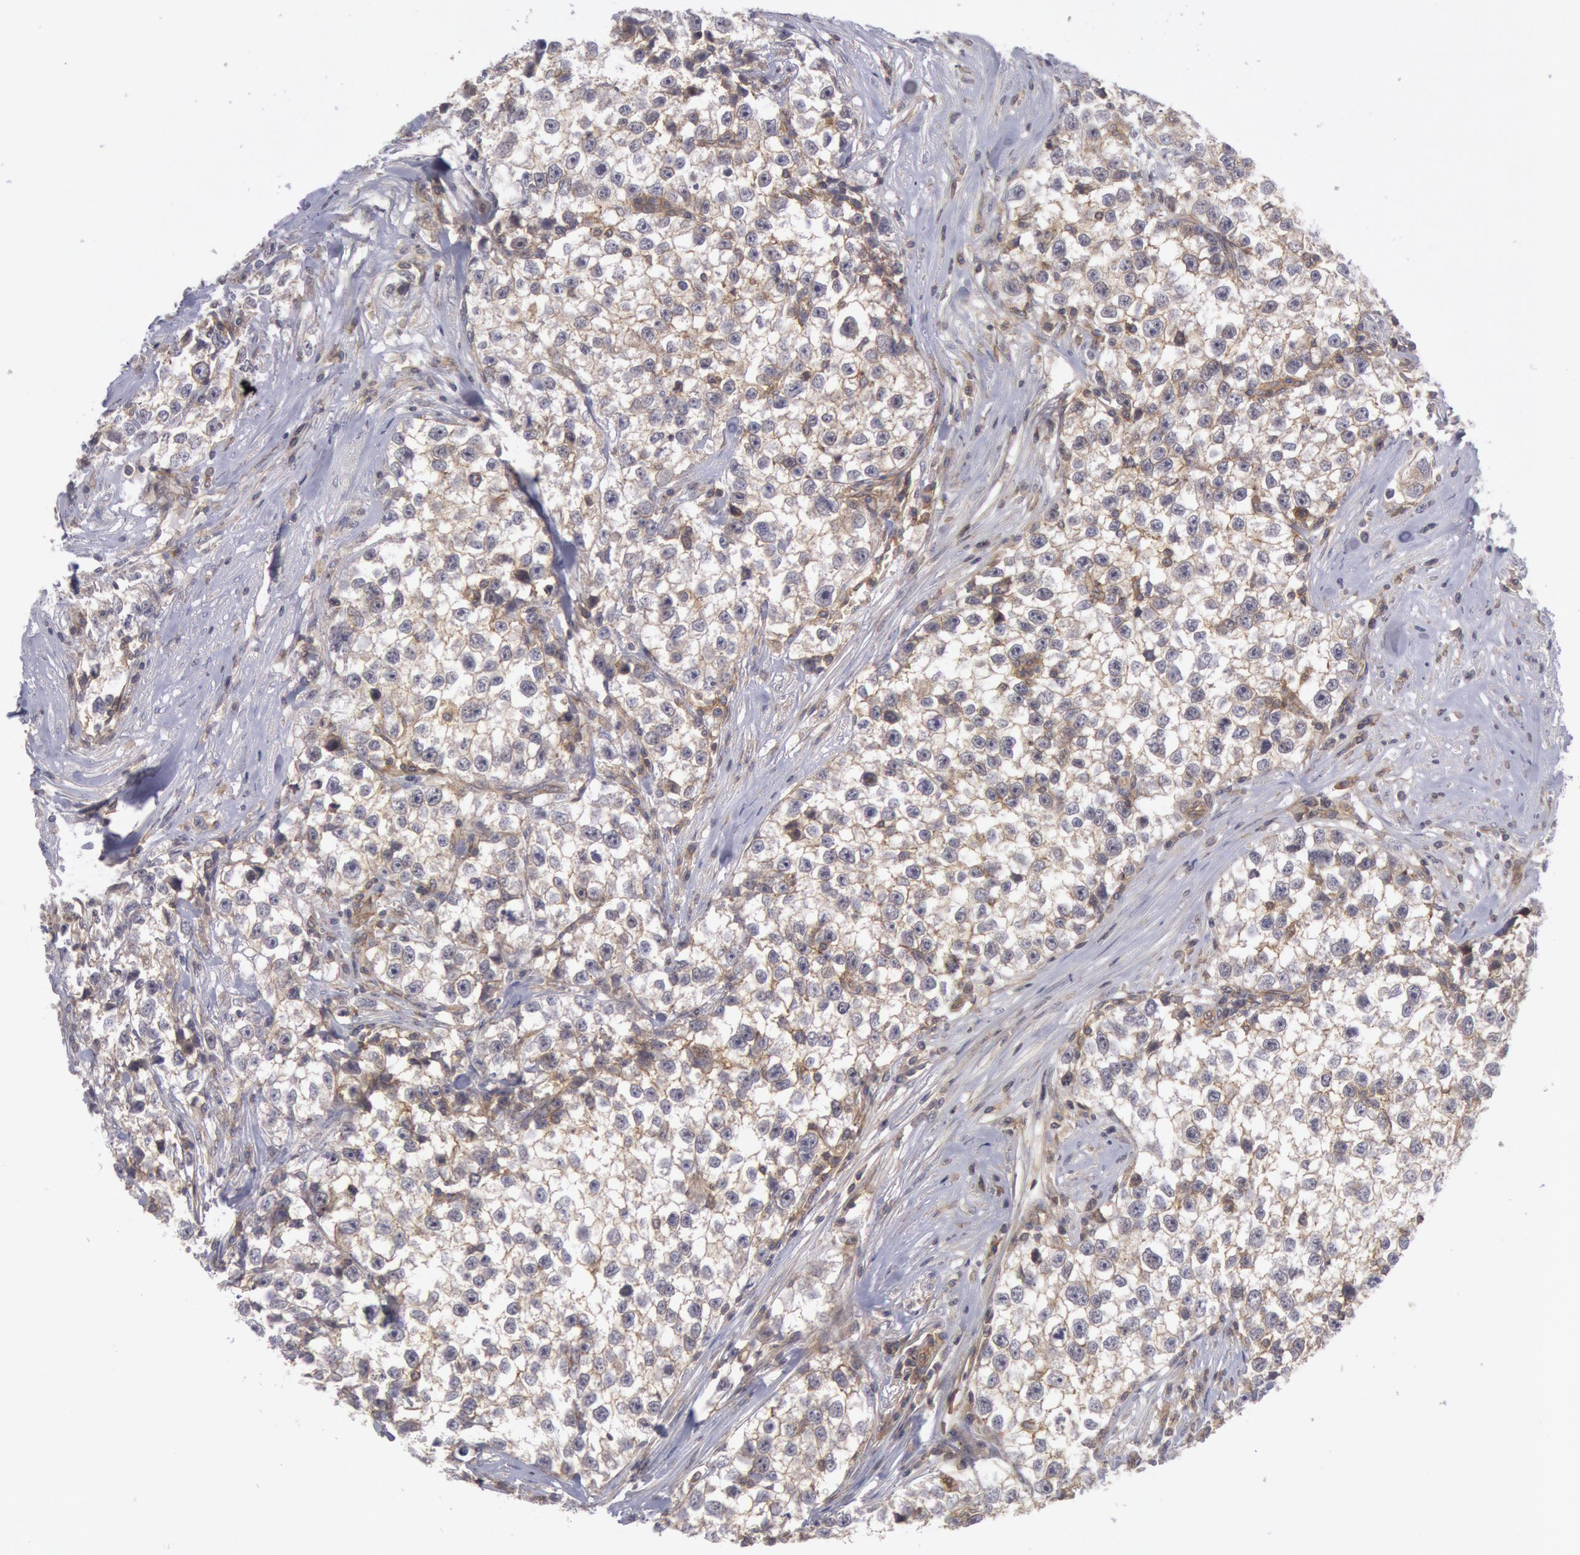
{"staining": {"intensity": "weak", "quantity": "<25%", "location": "cytoplasmic/membranous"}, "tissue": "testis cancer", "cell_type": "Tumor cells", "image_type": "cancer", "snomed": [{"axis": "morphology", "description": "Seminoma, NOS"}, {"axis": "morphology", "description": "Carcinoma, Embryonal, NOS"}, {"axis": "topography", "description": "Testis"}], "caption": "DAB immunohistochemical staining of seminoma (testis) demonstrates no significant staining in tumor cells.", "gene": "STX4", "patient": {"sex": "male", "age": 30}}